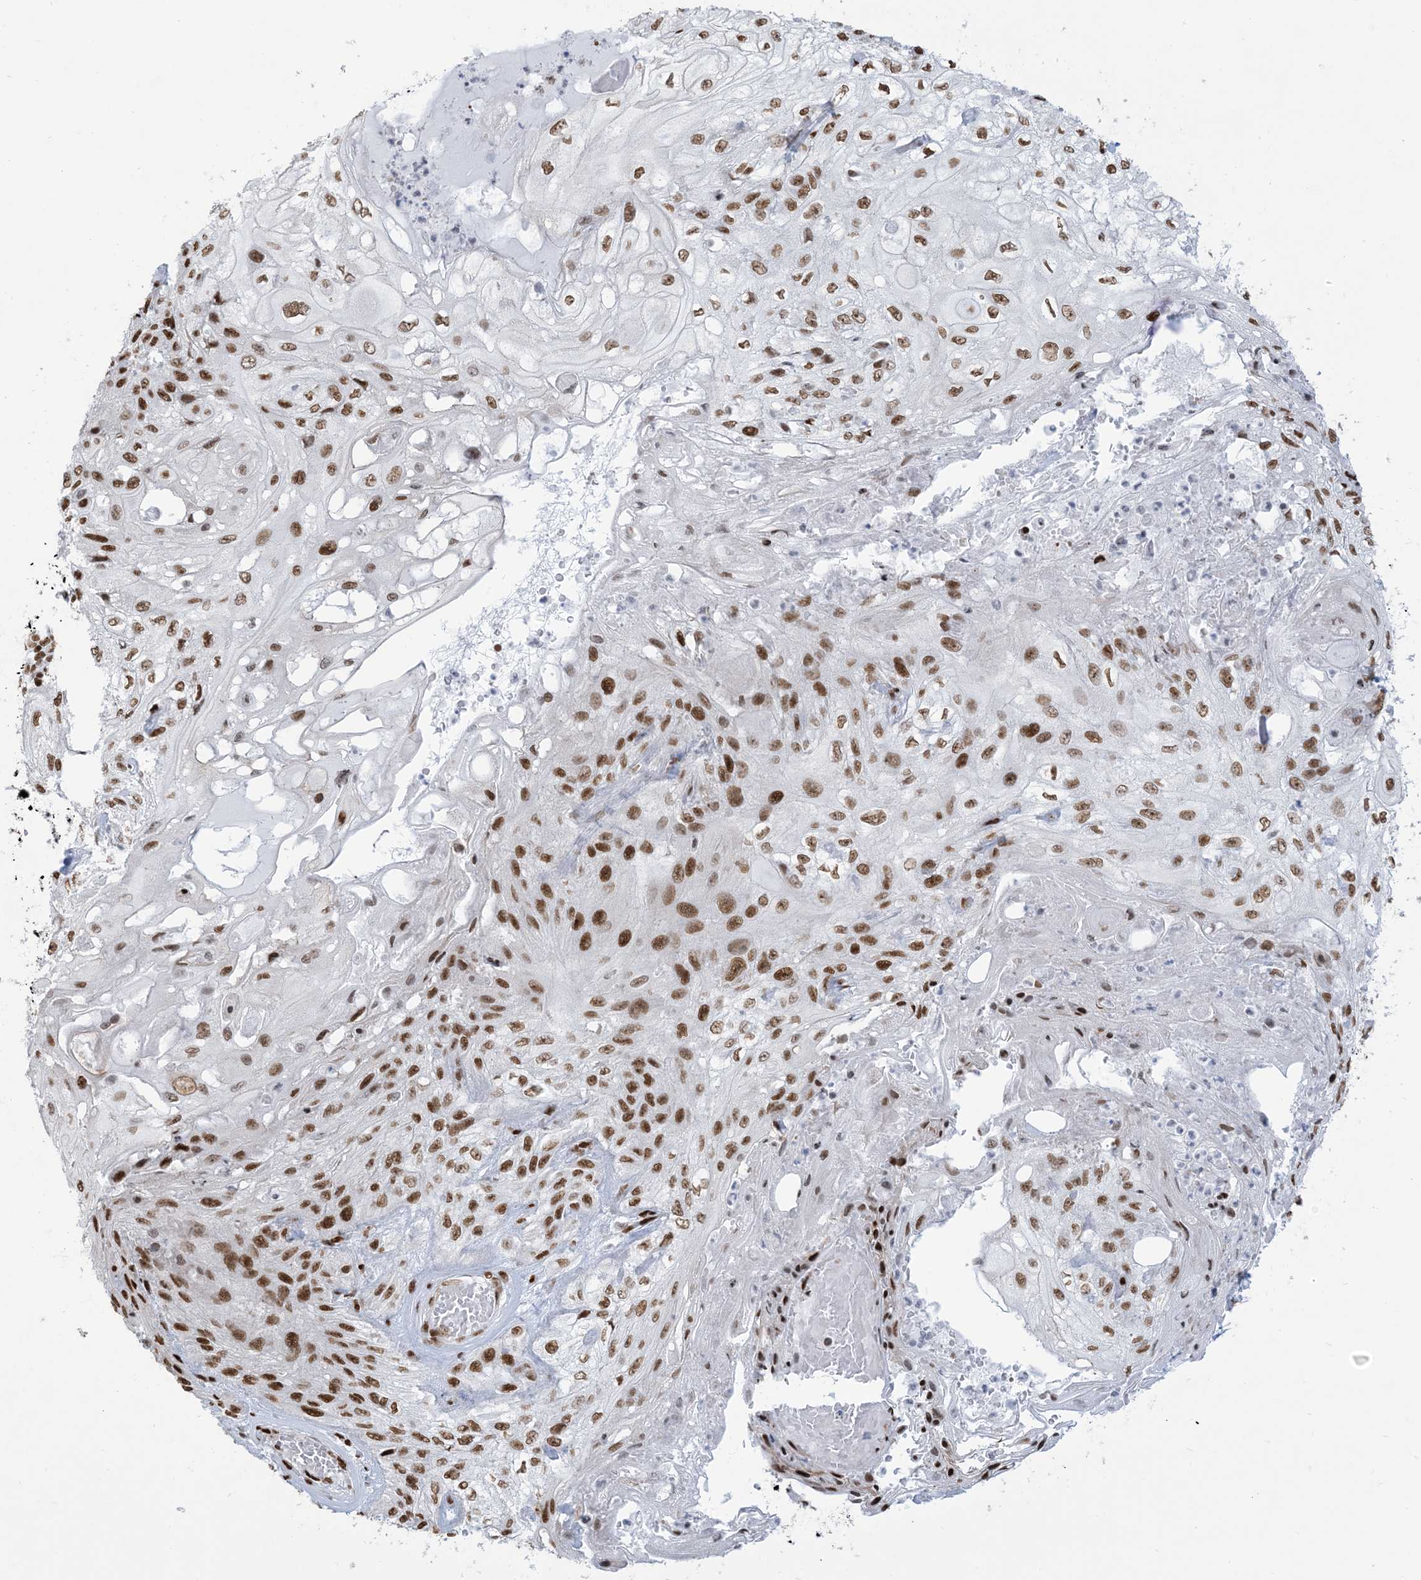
{"staining": {"intensity": "strong", "quantity": ">75%", "location": "nuclear"}, "tissue": "skin cancer", "cell_type": "Tumor cells", "image_type": "cancer", "snomed": [{"axis": "morphology", "description": "Squamous cell carcinoma, NOS"}, {"axis": "morphology", "description": "Squamous cell carcinoma, metastatic, NOS"}, {"axis": "topography", "description": "Skin"}, {"axis": "topography", "description": "Lymph node"}], "caption": "Immunohistochemical staining of human skin cancer (squamous cell carcinoma) shows high levels of strong nuclear protein positivity in about >75% of tumor cells.", "gene": "STAG1", "patient": {"sex": "male", "age": 75}}